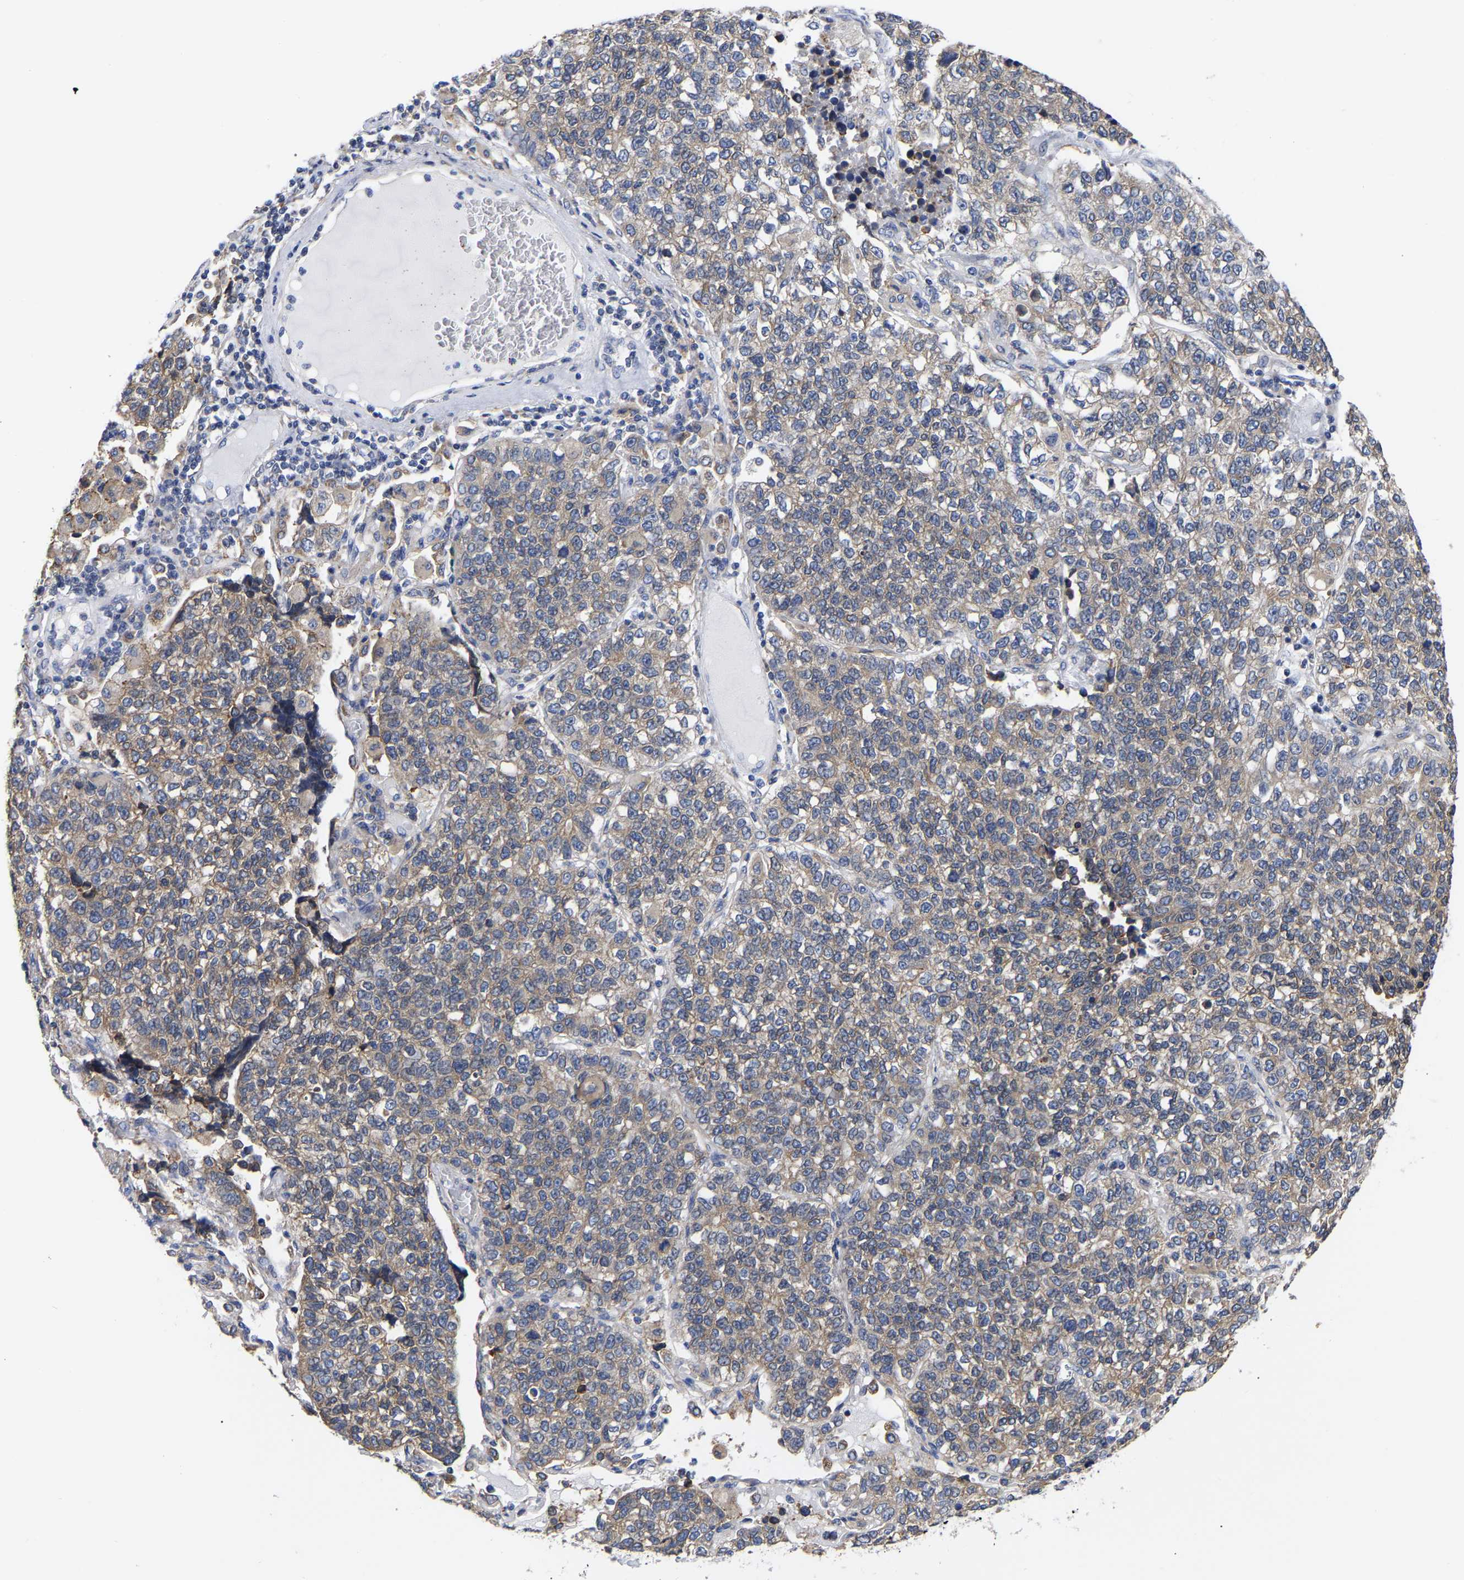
{"staining": {"intensity": "moderate", "quantity": ">75%", "location": "cytoplasmic/membranous"}, "tissue": "lung cancer", "cell_type": "Tumor cells", "image_type": "cancer", "snomed": [{"axis": "morphology", "description": "Adenocarcinoma, NOS"}, {"axis": "topography", "description": "Lung"}], "caption": "The photomicrograph demonstrates staining of lung cancer (adenocarcinoma), revealing moderate cytoplasmic/membranous protein staining (brown color) within tumor cells.", "gene": "CFAP298", "patient": {"sex": "male", "age": 49}}